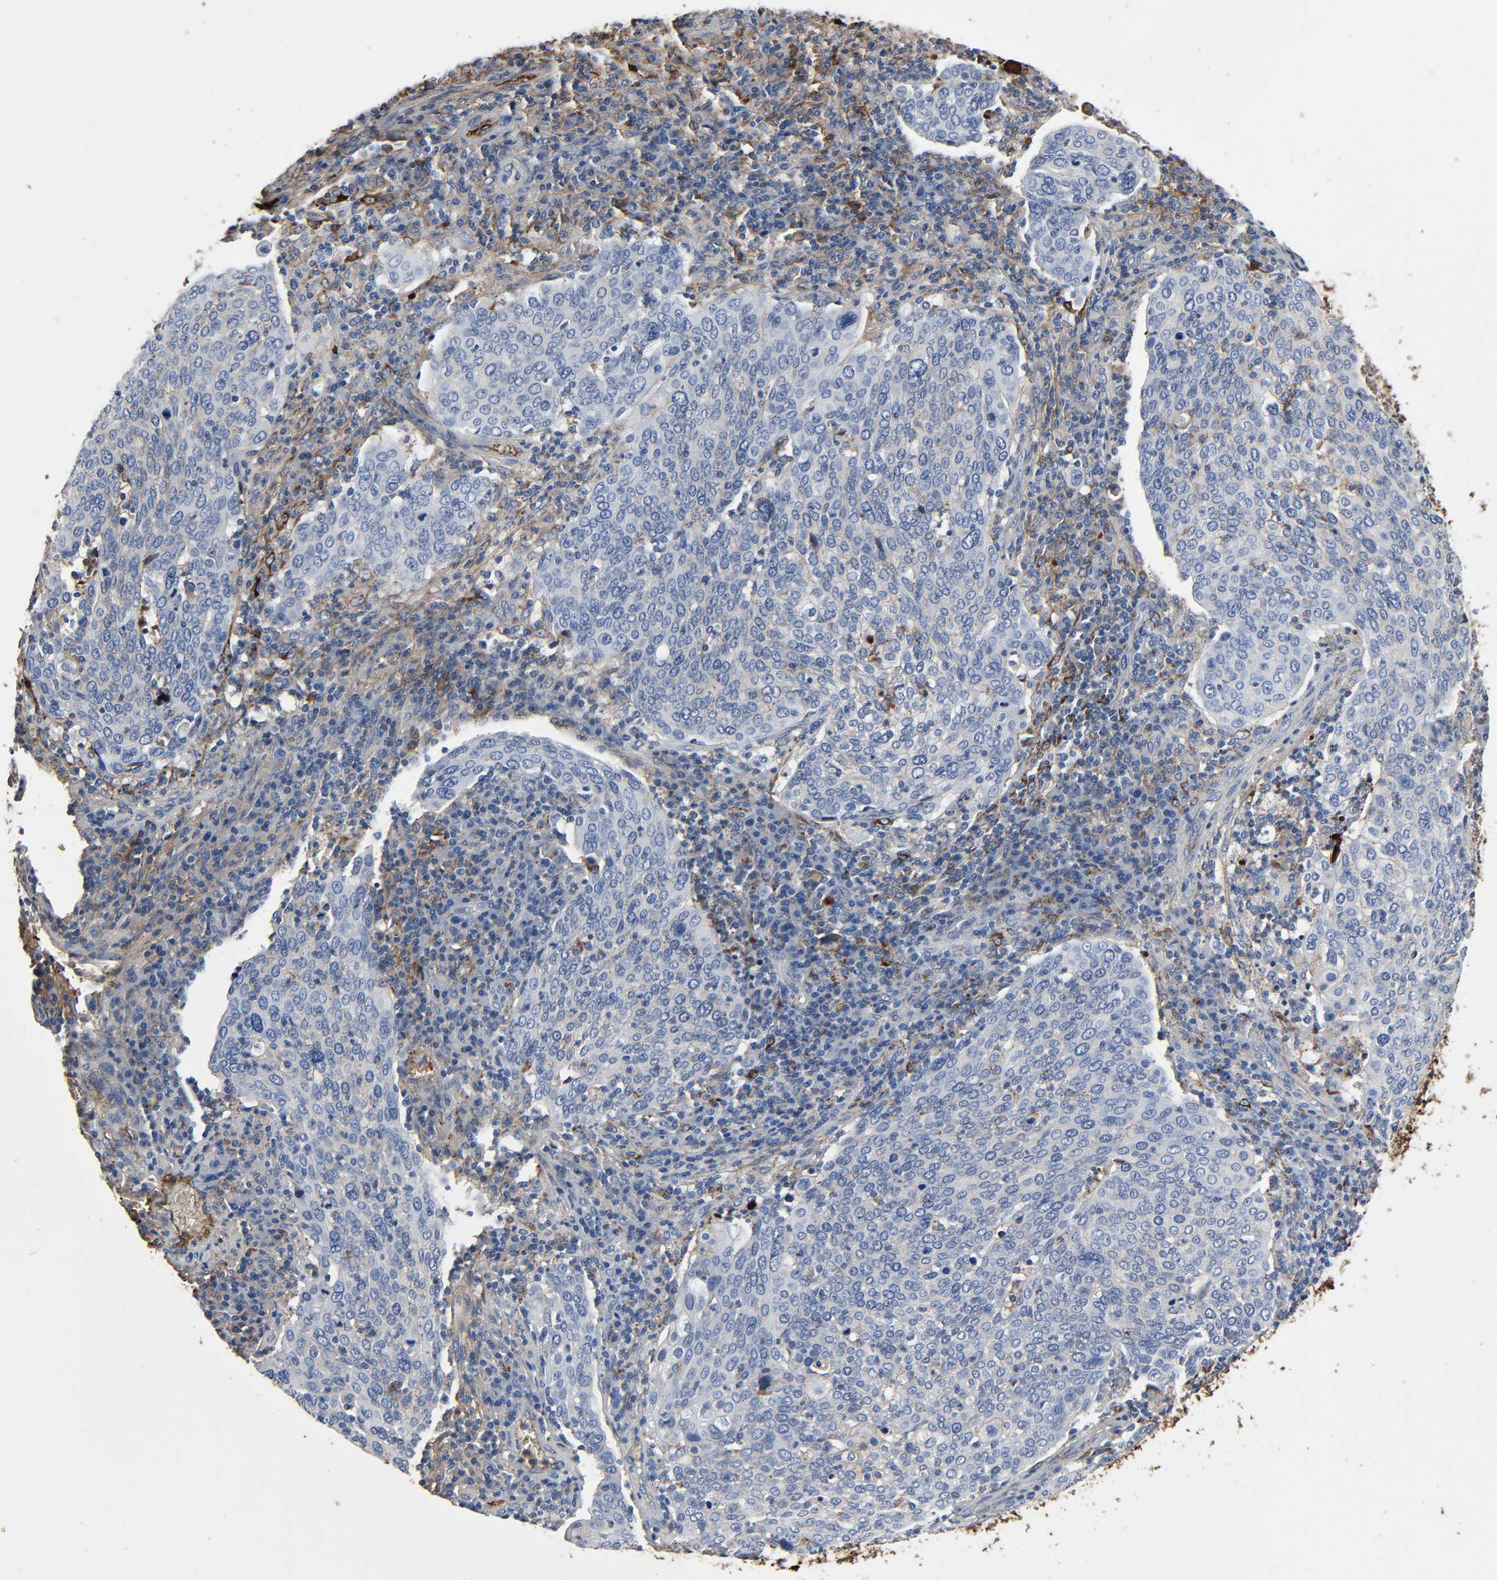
{"staining": {"intensity": "moderate", "quantity": "<25%", "location": "cytoplasmic/membranous"}, "tissue": "cervical cancer", "cell_type": "Tumor cells", "image_type": "cancer", "snomed": [{"axis": "morphology", "description": "Squamous cell carcinoma, NOS"}, {"axis": "topography", "description": "Cervix"}], "caption": "There is low levels of moderate cytoplasmic/membranous expression in tumor cells of squamous cell carcinoma (cervical), as demonstrated by immunohistochemical staining (brown color).", "gene": "C3", "patient": {"sex": "female", "age": 40}}